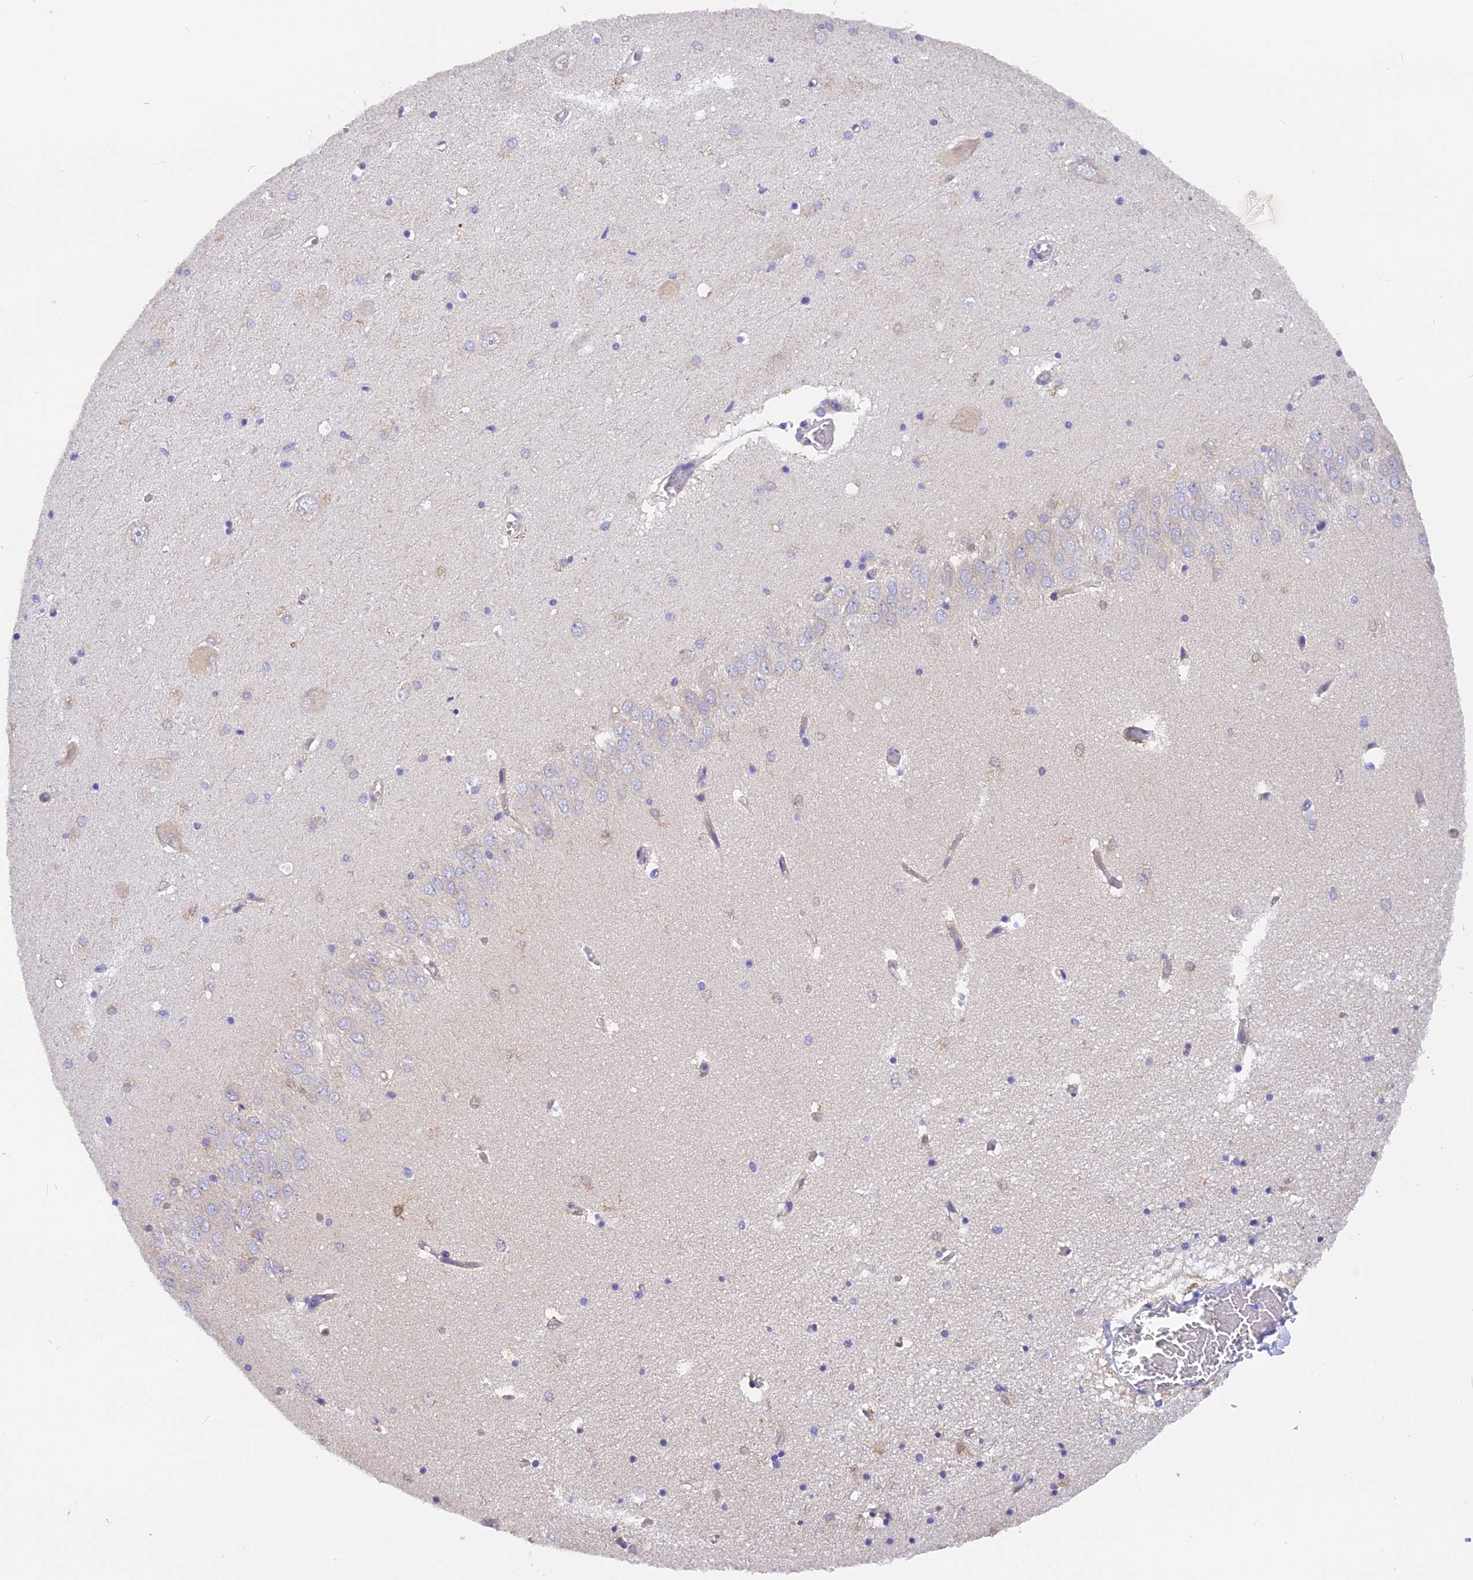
{"staining": {"intensity": "negative", "quantity": "none", "location": "none"}, "tissue": "hippocampus", "cell_type": "Glial cells", "image_type": "normal", "snomed": [{"axis": "morphology", "description": "Normal tissue, NOS"}, {"axis": "topography", "description": "Hippocampus"}], "caption": "The photomicrograph reveals no staining of glial cells in benign hippocampus.", "gene": "TRIM3", "patient": {"sex": "male", "age": 70}}